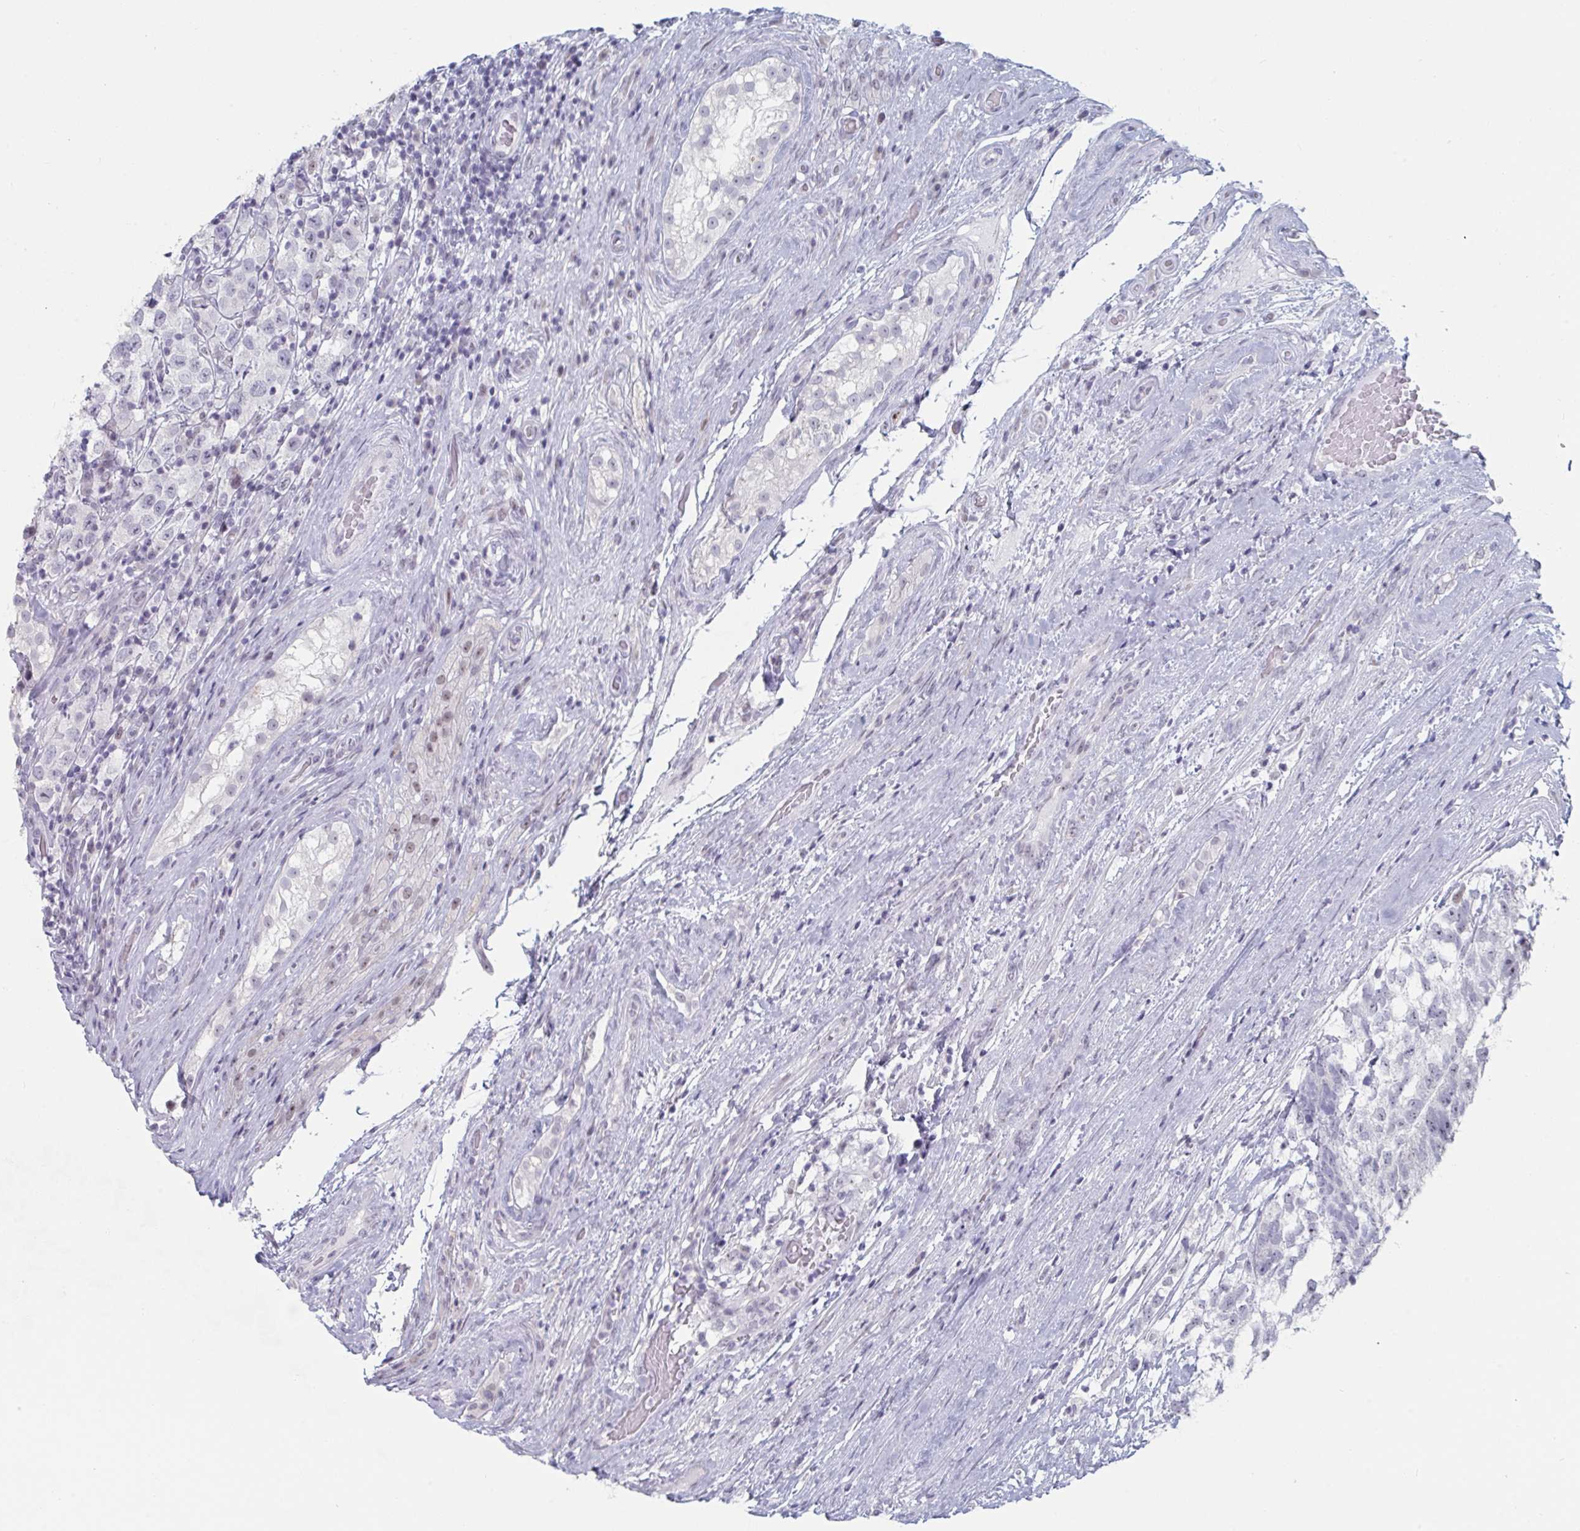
{"staining": {"intensity": "negative", "quantity": "none", "location": "none"}, "tissue": "testis cancer", "cell_type": "Tumor cells", "image_type": "cancer", "snomed": [{"axis": "morphology", "description": "Seminoma, NOS"}, {"axis": "morphology", "description": "Carcinoma, Embryonal, NOS"}, {"axis": "topography", "description": "Testis"}], "caption": "This histopathology image is of testis embryonal carcinoma stained with IHC to label a protein in brown with the nuclei are counter-stained blue. There is no expression in tumor cells. The staining was performed using DAB (3,3'-diaminobenzidine) to visualize the protein expression in brown, while the nuclei were stained in blue with hematoxylin (Magnification: 20x).", "gene": "NR1H2", "patient": {"sex": "male", "age": 41}}